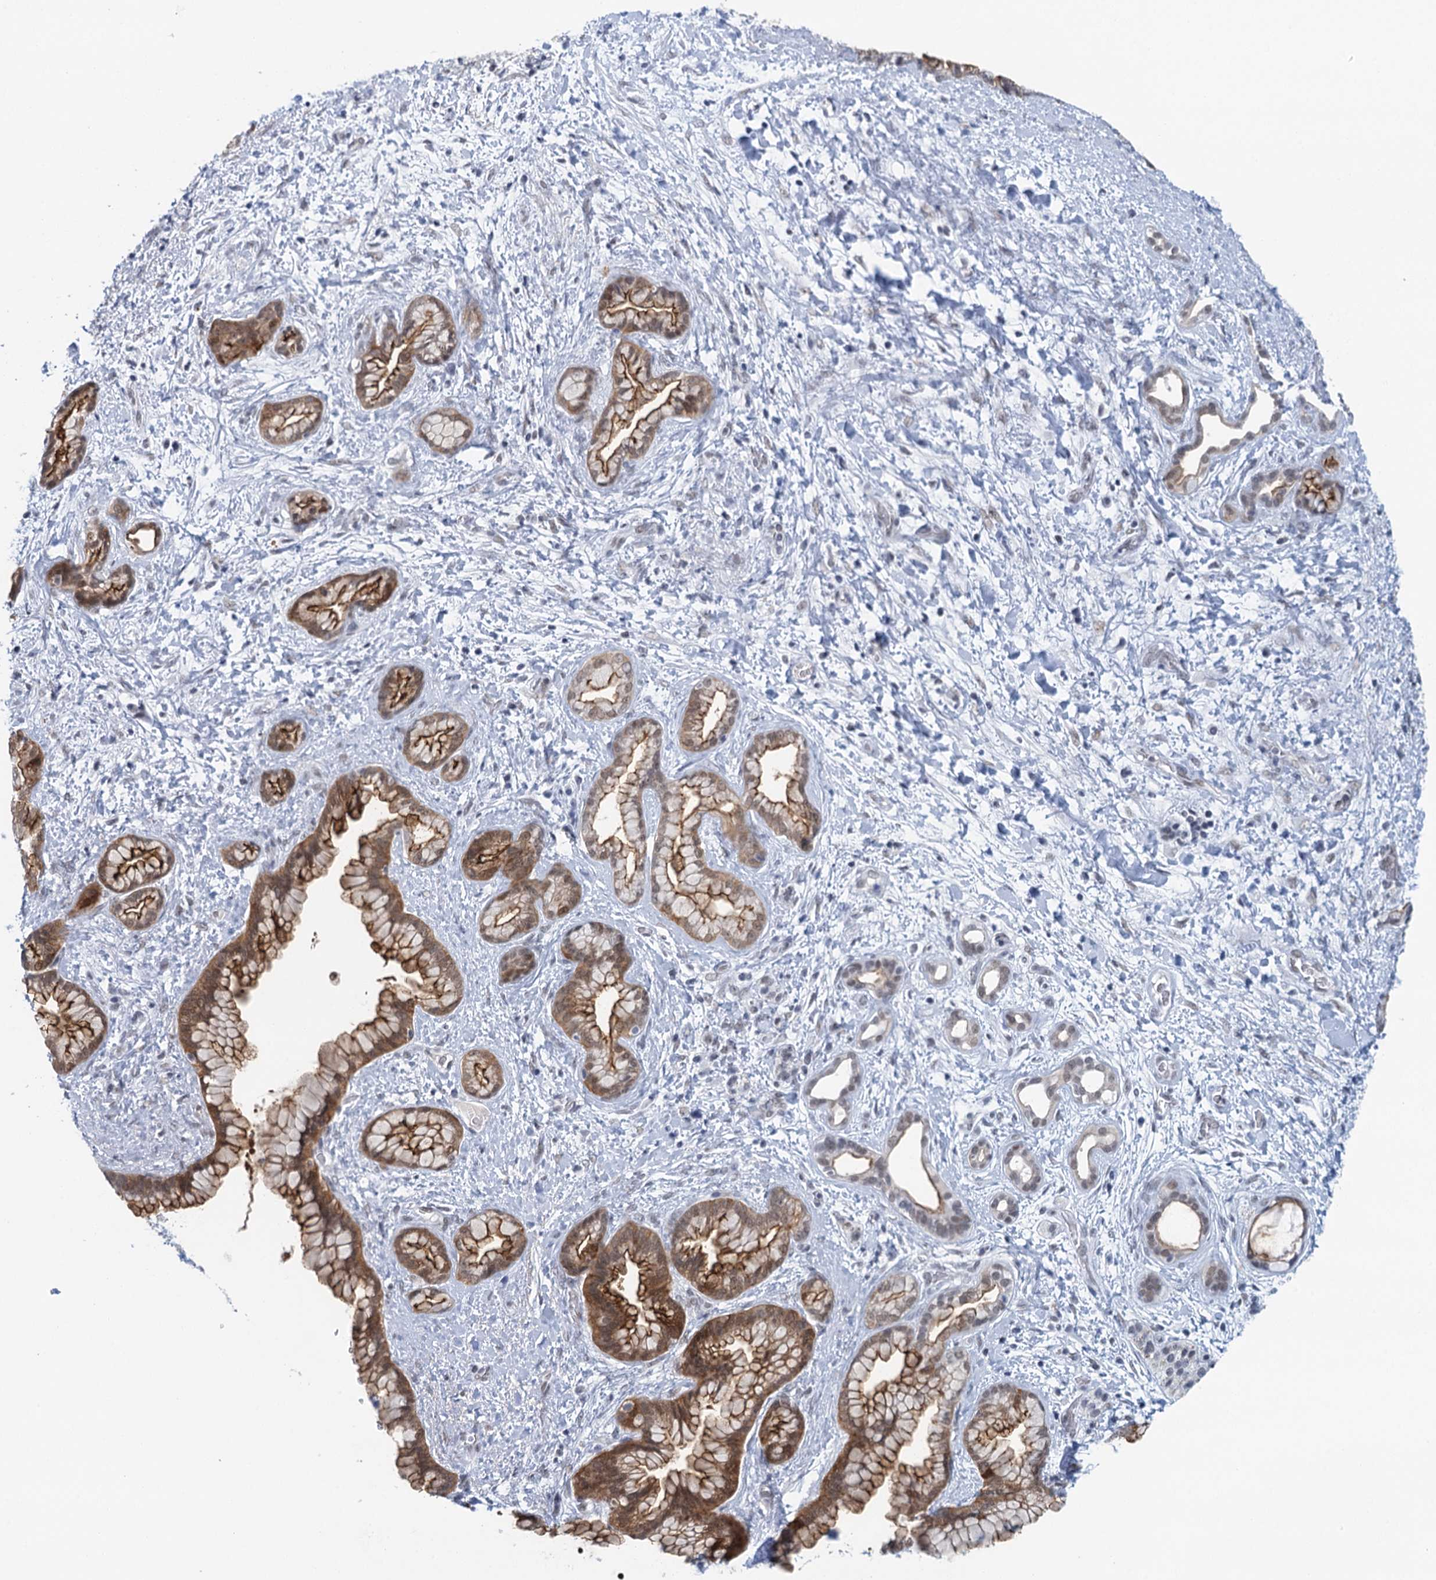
{"staining": {"intensity": "strong", "quantity": ">75%", "location": "cytoplasmic/membranous,nuclear"}, "tissue": "pancreatic cancer", "cell_type": "Tumor cells", "image_type": "cancer", "snomed": [{"axis": "morphology", "description": "Adenocarcinoma, NOS"}, {"axis": "topography", "description": "Pancreas"}], "caption": "Protein positivity by immunohistochemistry (IHC) reveals strong cytoplasmic/membranous and nuclear expression in about >75% of tumor cells in pancreatic cancer (adenocarcinoma). (DAB (3,3'-diaminobenzidine) = brown stain, brightfield microscopy at high magnification).", "gene": "EPS8L1", "patient": {"sex": "female", "age": 78}}